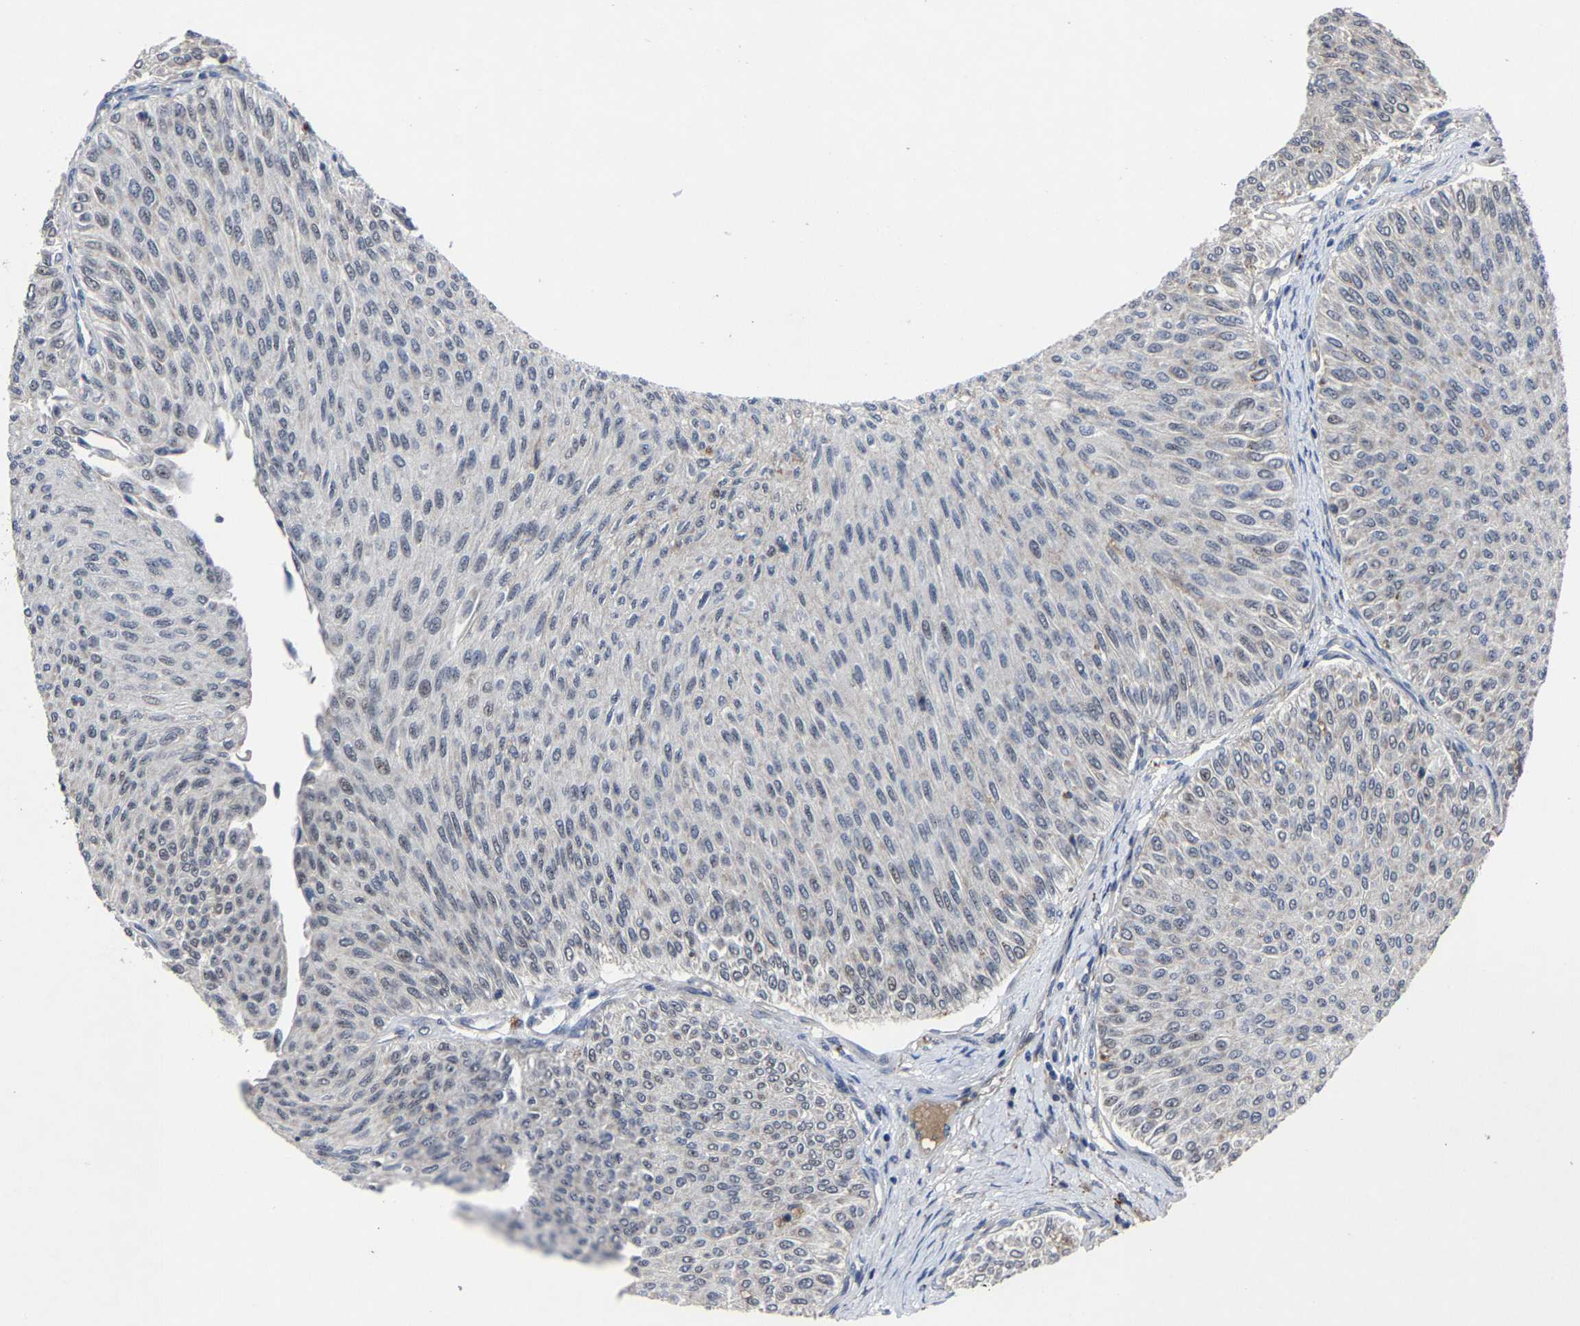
{"staining": {"intensity": "weak", "quantity": "<25%", "location": "nuclear"}, "tissue": "urothelial cancer", "cell_type": "Tumor cells", "image_type": "cancer", "snomed": [{"axis": "morphology", "description": "Urothelial carcinoma, Low grade"}, {"axis": "topography", "description": "Urinary bladder"}], "caption": "Immunohistochemical staining of human urothelial carcinoma (low-grade) exhibits no significant positivity in tumor cells.", "gene": "LSM8", "patient": {"sex": "male", "age": 78}}